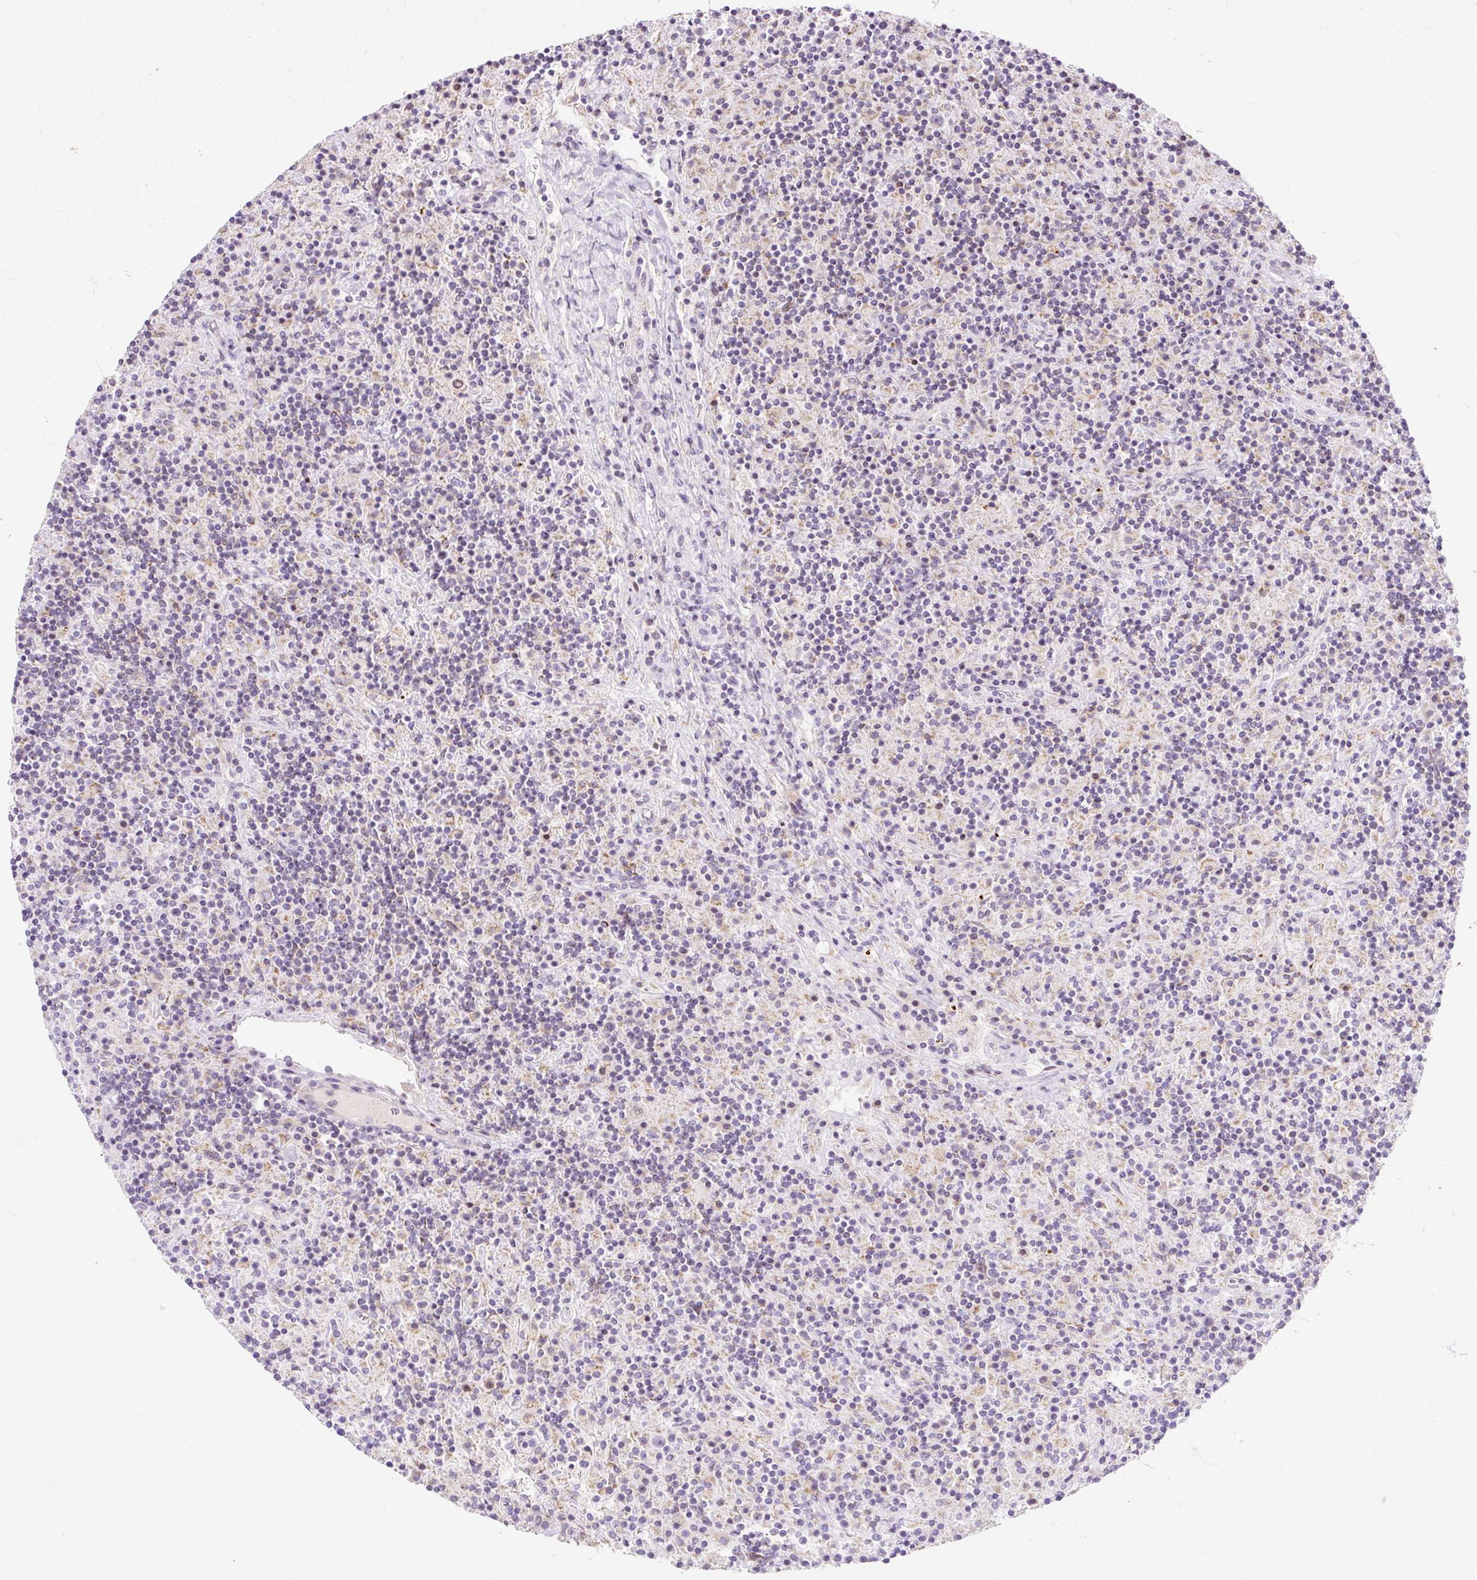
{"staining": {"intensity": "weak", "quantity": "<25%", "location": "cytoplasmic/membranous"}, "tissue": "lymphoma", "cell_type": "Tumor cells", "image_type": "cancer", "snomed": [{"axis": "morphology", "description": "Hodgkin's disease, NOS"}, {"axis": "topography", "description": "Lymph node"}], "caption": "Tumor cells are negative for protein expression in human lymphoma.", "gene": "FMC1", "patient": {"sex": "male", "age": 70}}